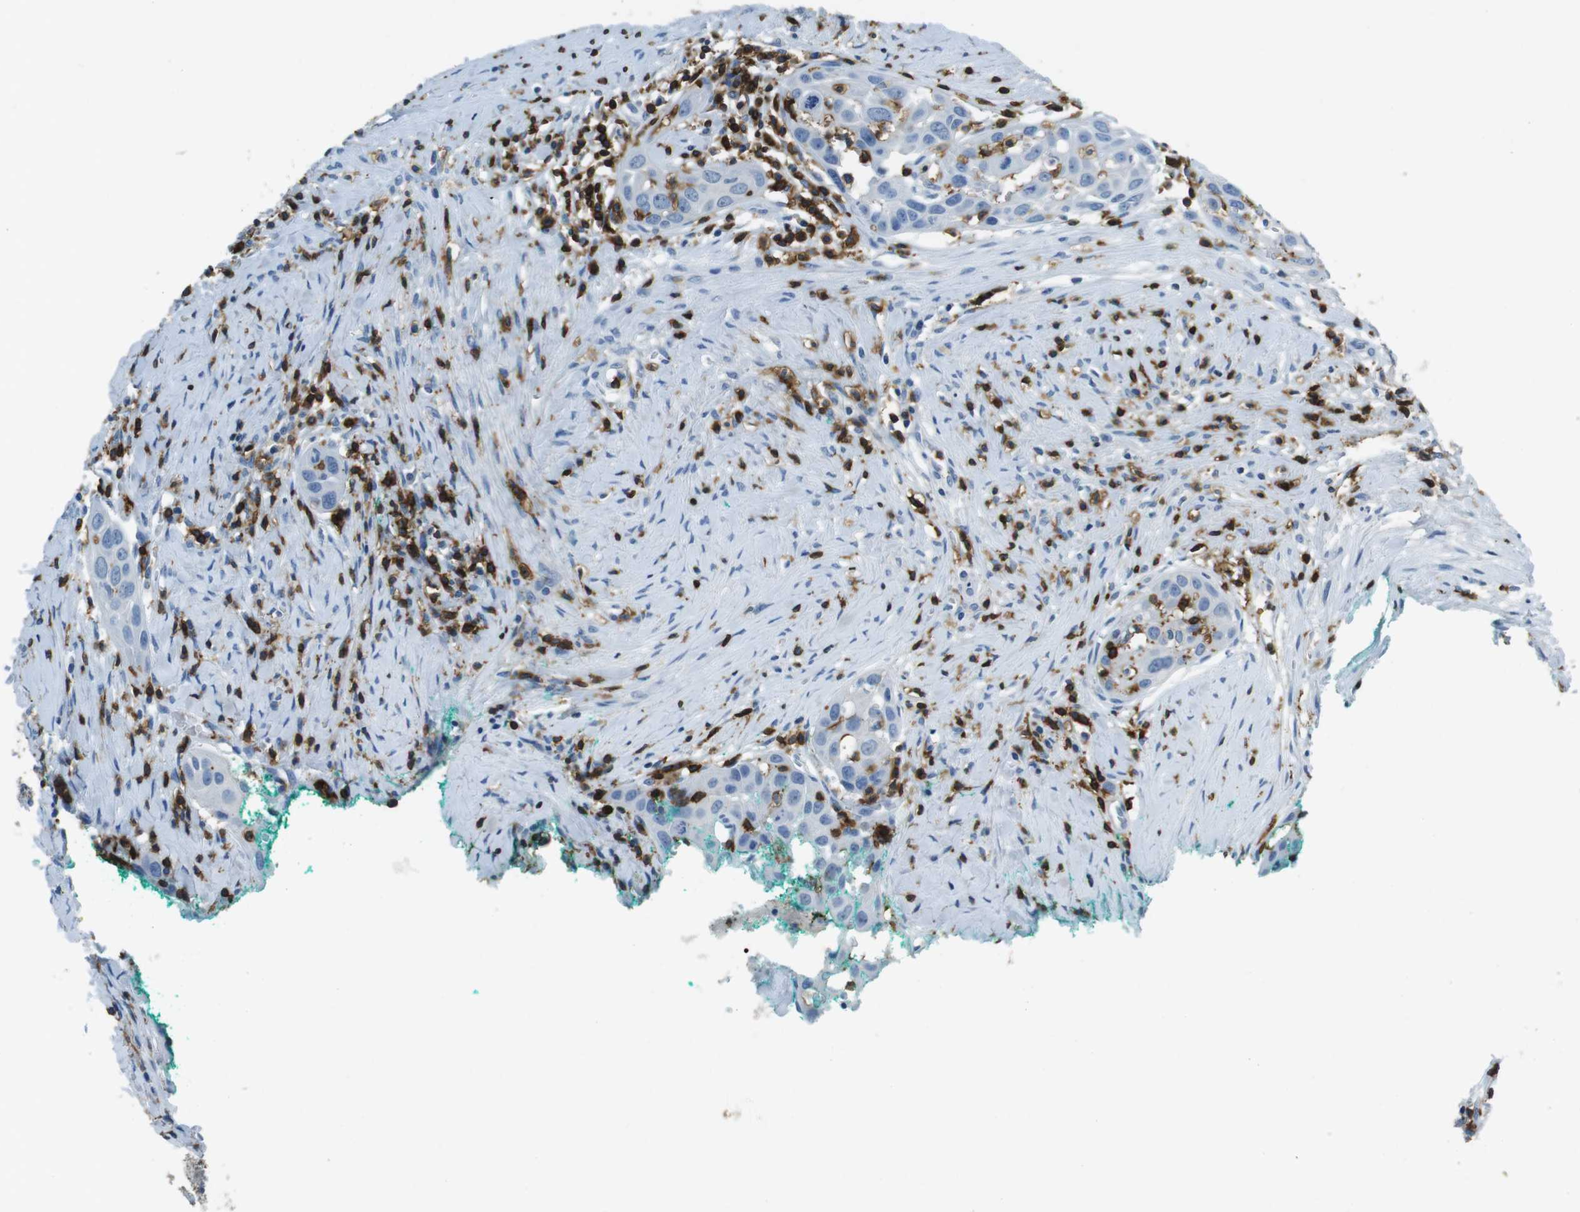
{"staining": {"intensity": "negative", "quantity": "none", "location": "none"}, "tissue": "head and neck cancer", "cell_type": "Tumor cells", "image_type": "cancer", "snomed": [{"axis": "morphology", "description": "Squamous cell carcinoma, NOS"}, {"axis": "topography", "description": "Oral tissue"}, {"axis": "topography", "description": "Head-Neck"}], "caption": "This photomicrograph is of head and neck squamous cell carcinoma stained with IHC to label a protein in brown with the nuclei are counter-stained blue. There is no staining in tumor cells. (Immunohistochemistry (ihc), brightfield microscopy, high magnification).", "gene": "LAT", "patient": {"sex": "female", "age": 50}}